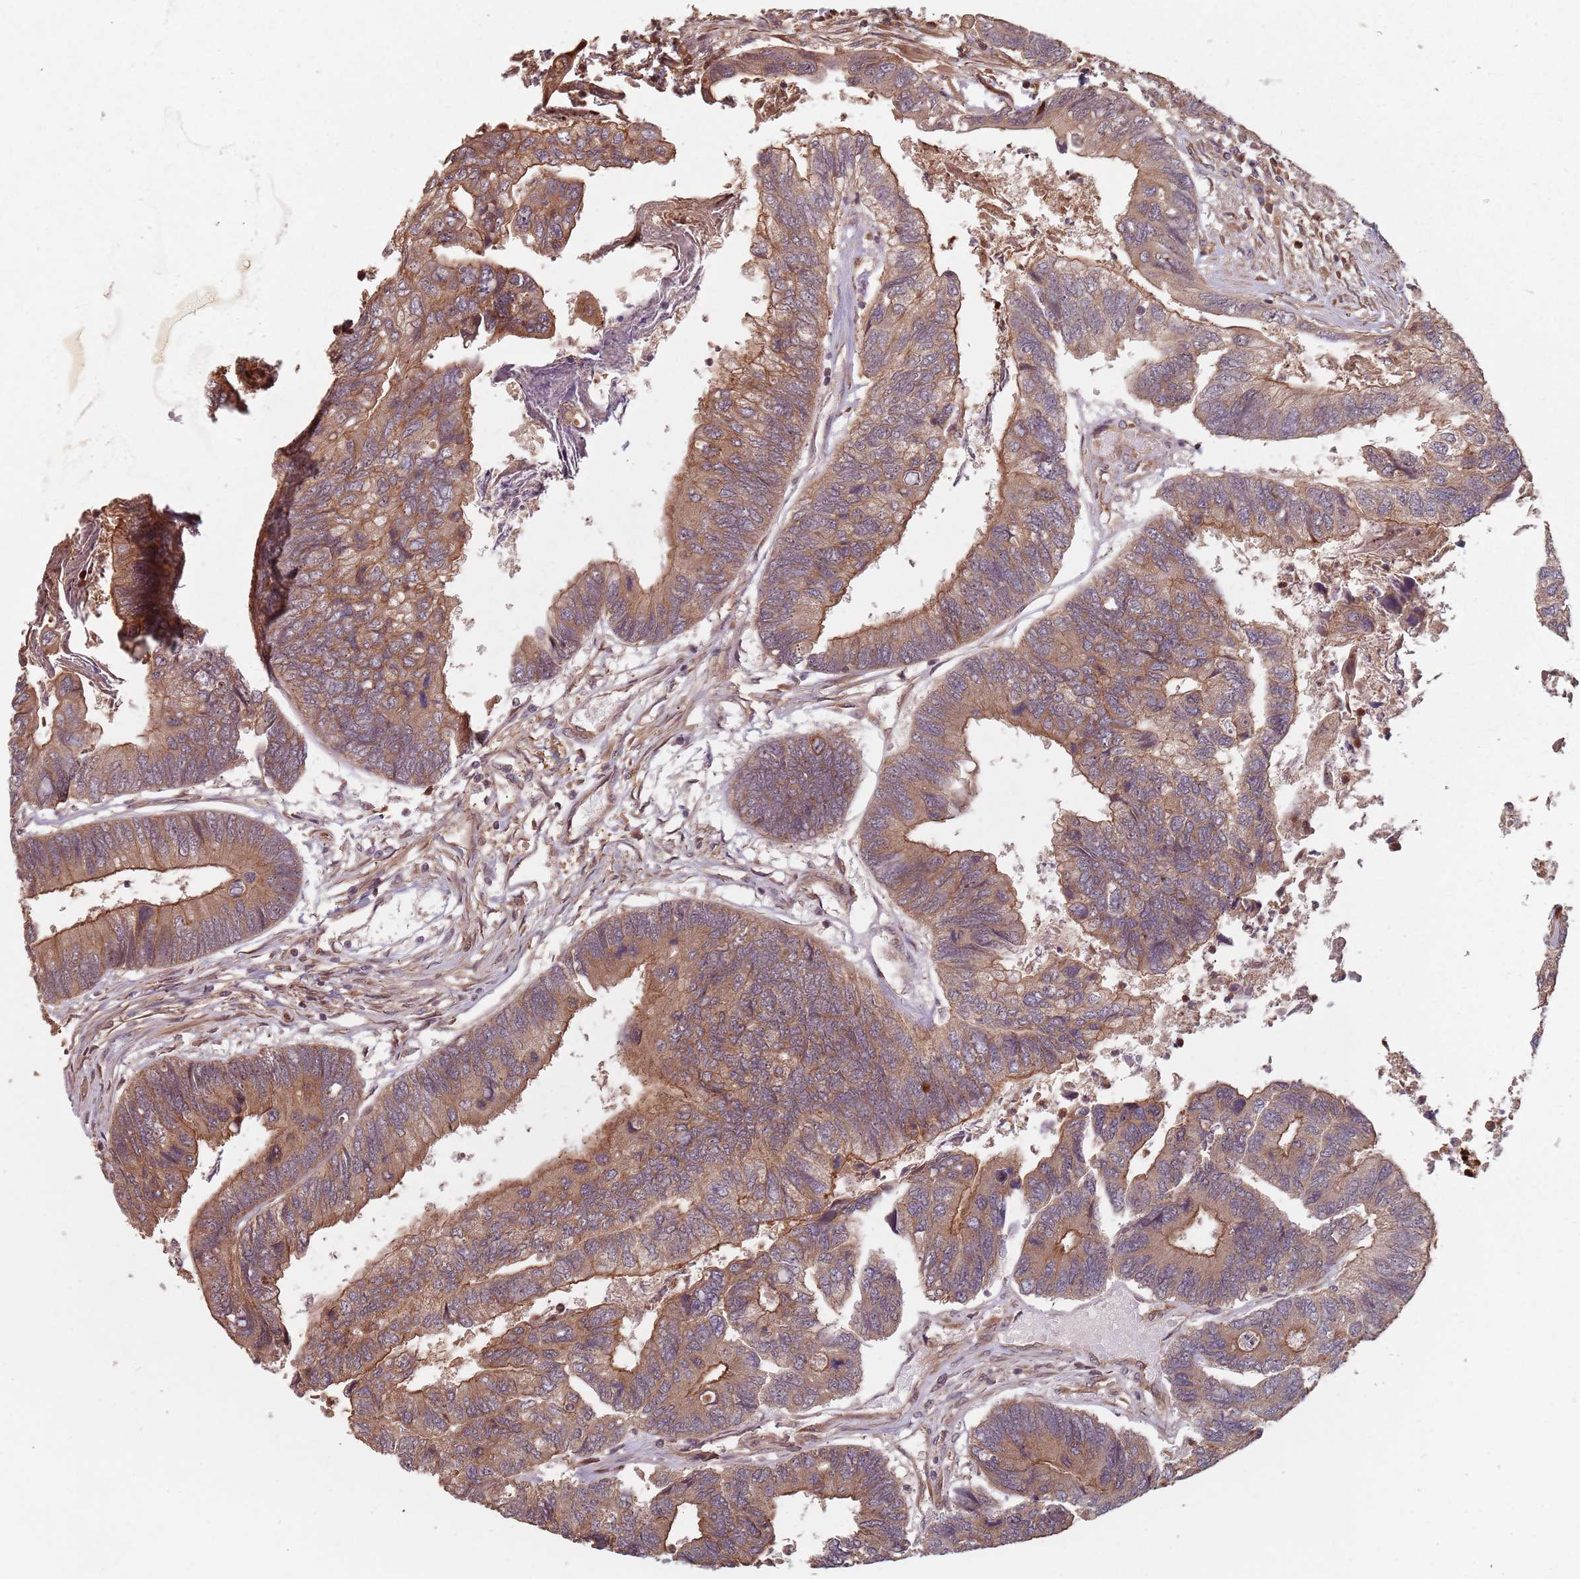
{"staining": {"intensity": "moderate", "quantity": ">75%", "location": "cytoplasmic/membranous"}, "tissue": "colorectal cancer", "cell_type": "Tumor cells", "image_type": "cancer", "snomed": [{"axis": "morphology", "description": "Adenocarcinoma, NOS"}, {"axis": "topography", "description": "Colon"}], "caption": "The image displays immunohistochemical staining of colorectal cancer. There is moderate cytoplasmic/membranous staining is seen in approximately >75% of tumor cells.", "gene": "C3orf14", "patient": {"sex": "female", "age": 67}}